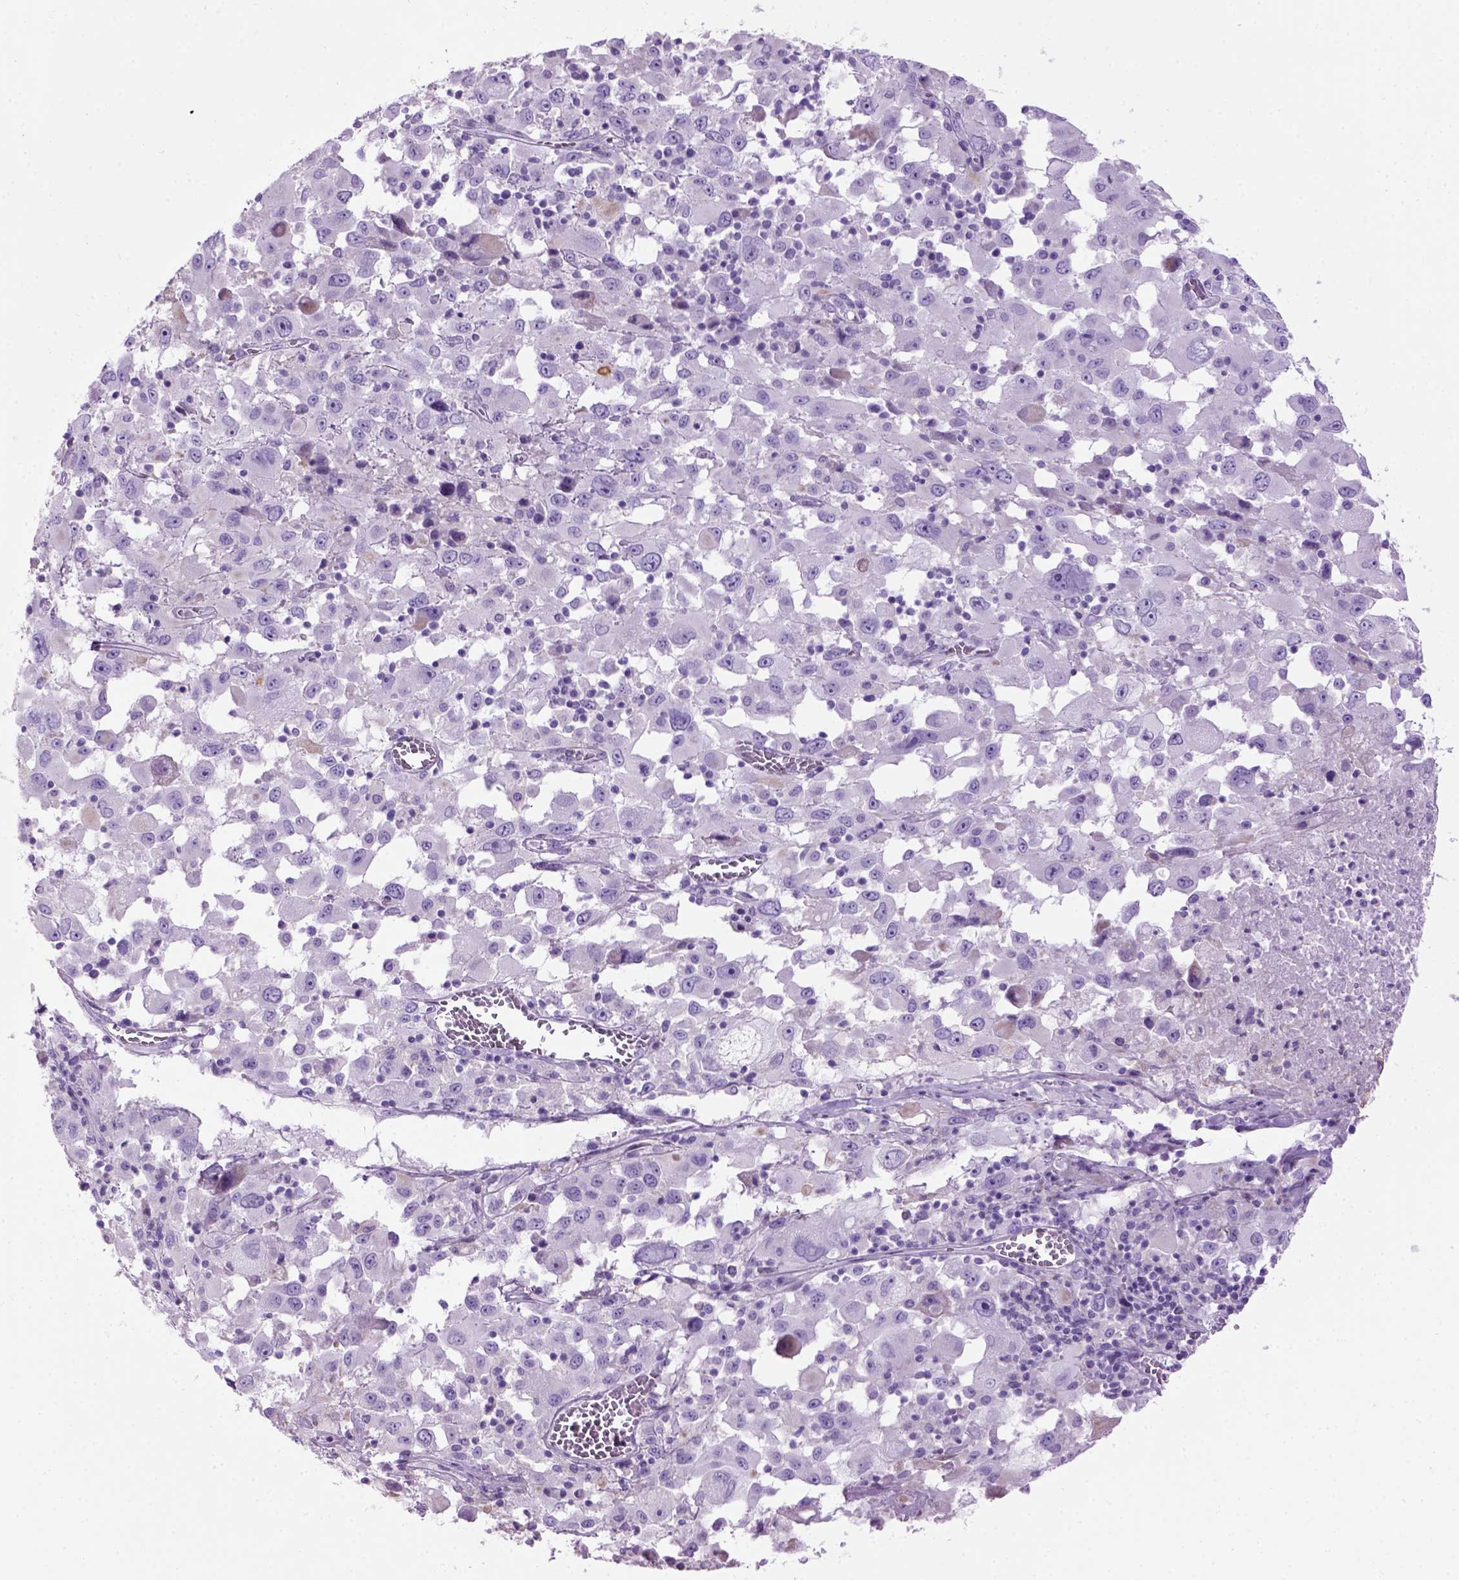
{"staining": {"intensity": "negative", "quantity": "none", "location": "none"}, "tissue": "melanoma", "cell_type": "Tumor cells", "image_type": "cancer", "snomed": [{"axis": "morphology", "description": "Malignant melanoma, Metastatic site"}, {"axis": "topography", "description": "Soft tissue"}], "caption": "There is no significant positivity in tumor cells of malignant melanoma (metastatic site).", "gene": "GABRB2", "patient": {"sex": "male", "age": 50}}